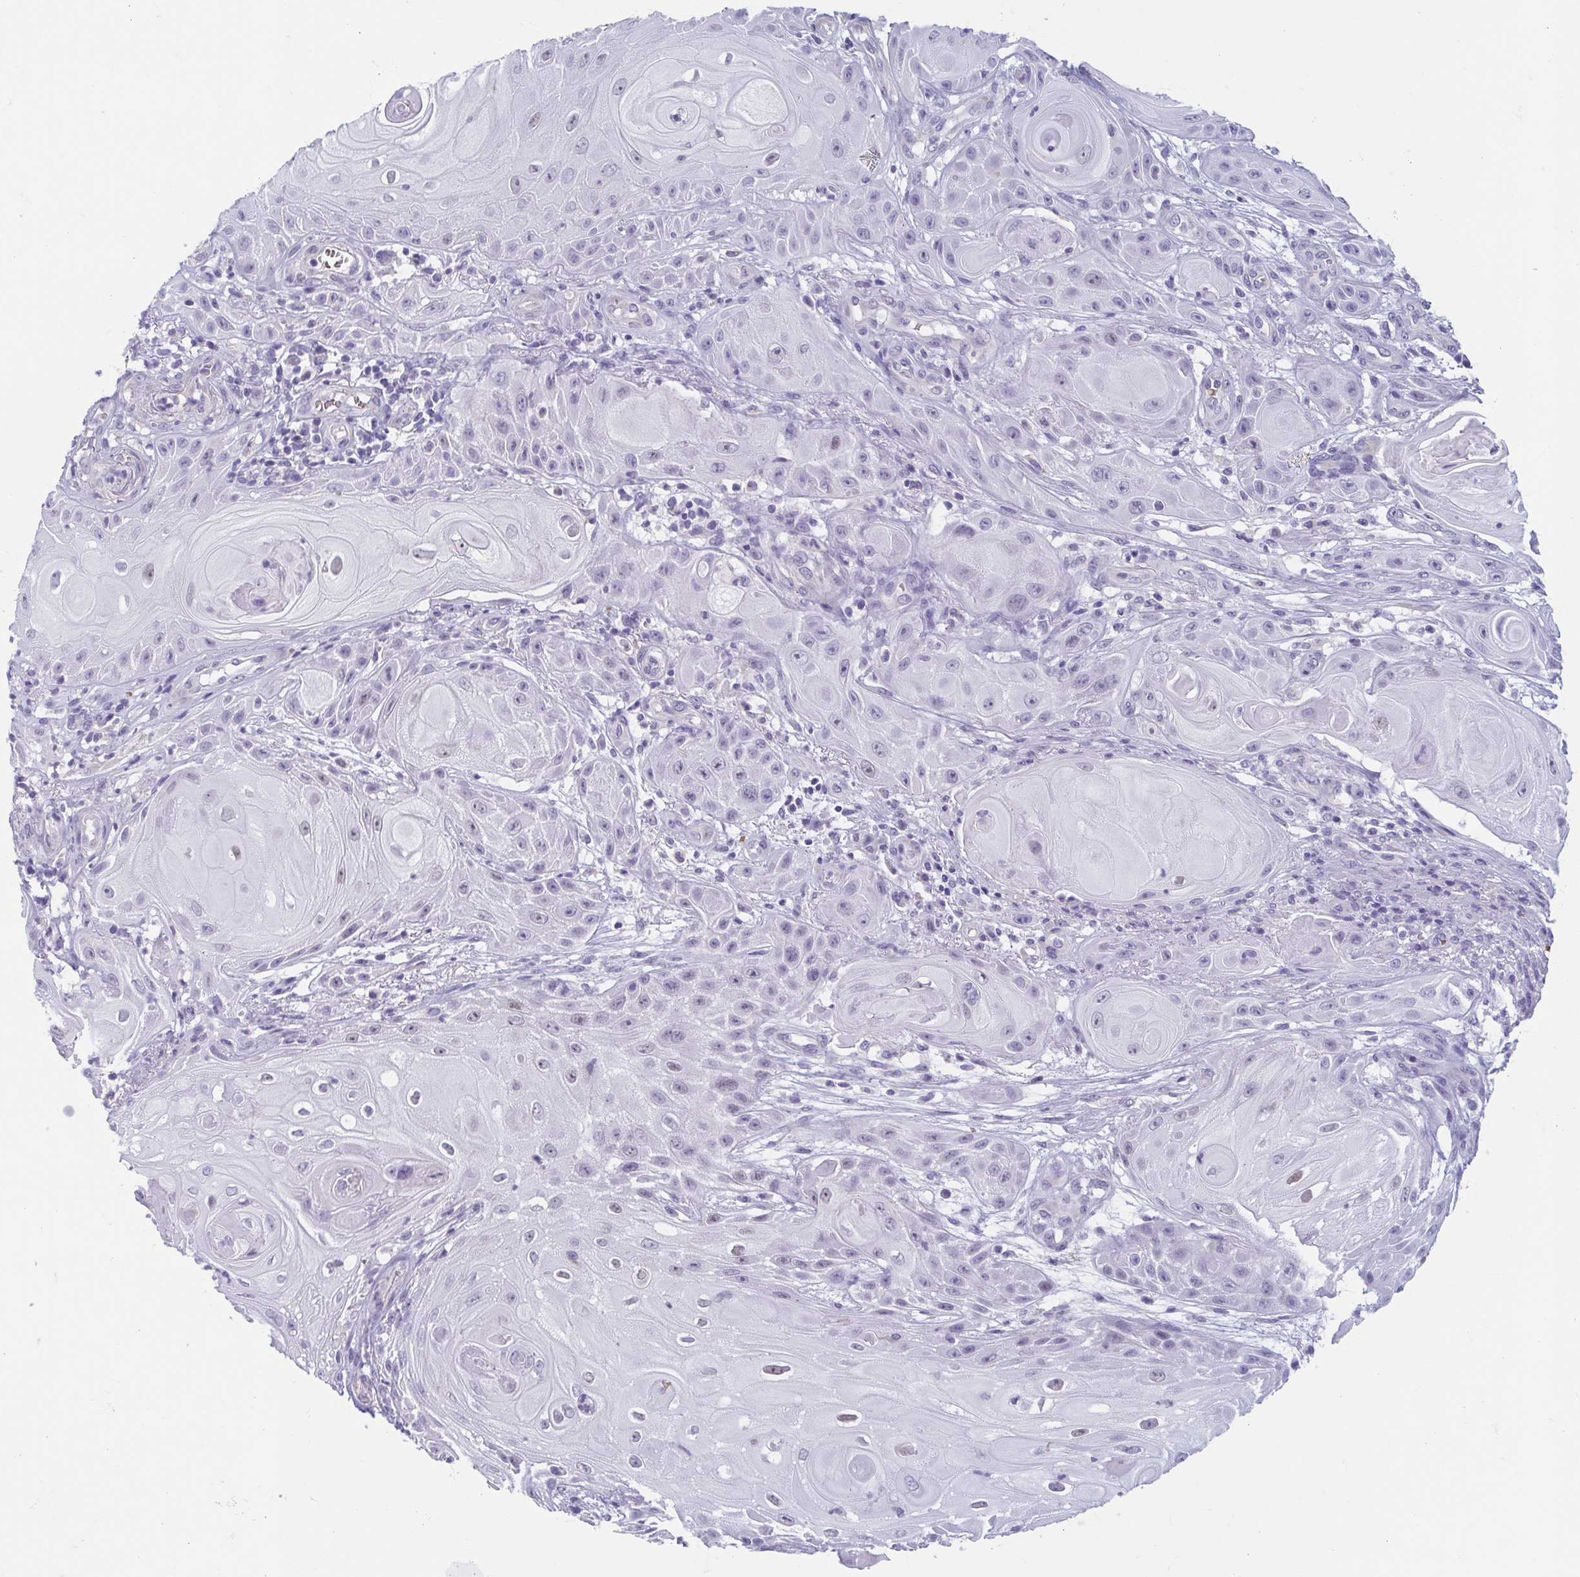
{"staining": {"intensity": "negative", "quantity": "none", "location": "none"}, "tissue": "skin cancer", "cell_type": "Tumor cells", "image_type": "cancer", "snomed": [{"axis": "morphology", "description": "Squamous cell carcinoma, NOS"}, {"axis": "topography", "description": "Skin"}], "caption": "Skin squamous cell carcinoma was stained to show a protein in brown. There is no significant staining in tumor cells.", "gene": "MORC4", "patient": {"sex": "male", "age": 62}}